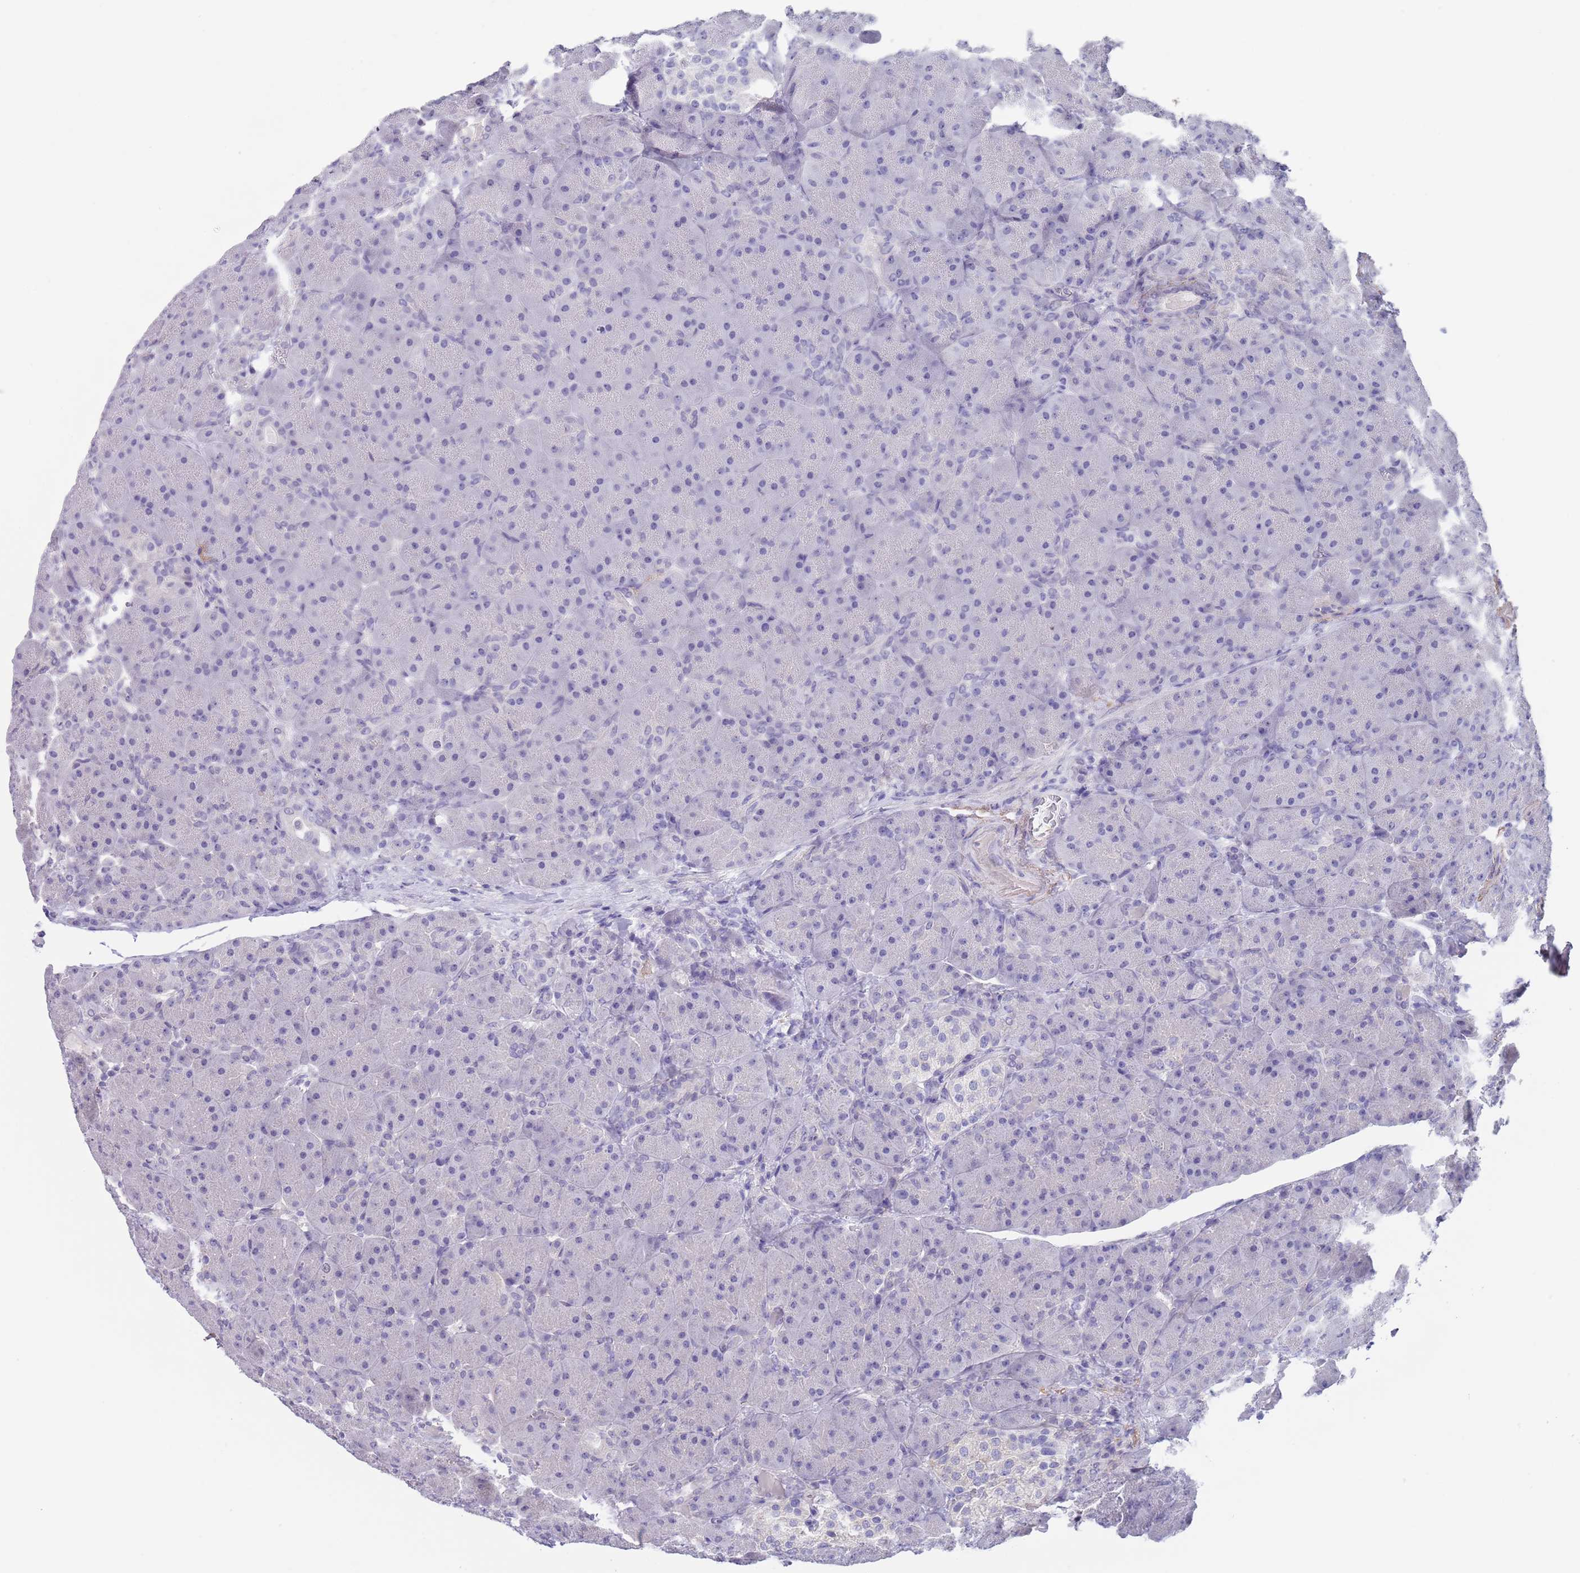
{"staining": {"intensity": "negative", "quantity": "none", "location": "none"}, "tissue": "pancreas", "cell_type": "Exocrine glandular cells", "image_type": "normal", "snomed": [{"axis": "morphology", "description": "Normal tissue, NOS"}, {"axis": "topography", "description": "Pancreas"}], "caption": "IHC histopathology image of unremarkable pancreas: human pancreas stained with DAB demonstrates no significant protein positivity in exocrine glandular cells.", "gene": "RNF169", "patient": {"sex": "male", "age": 66}}